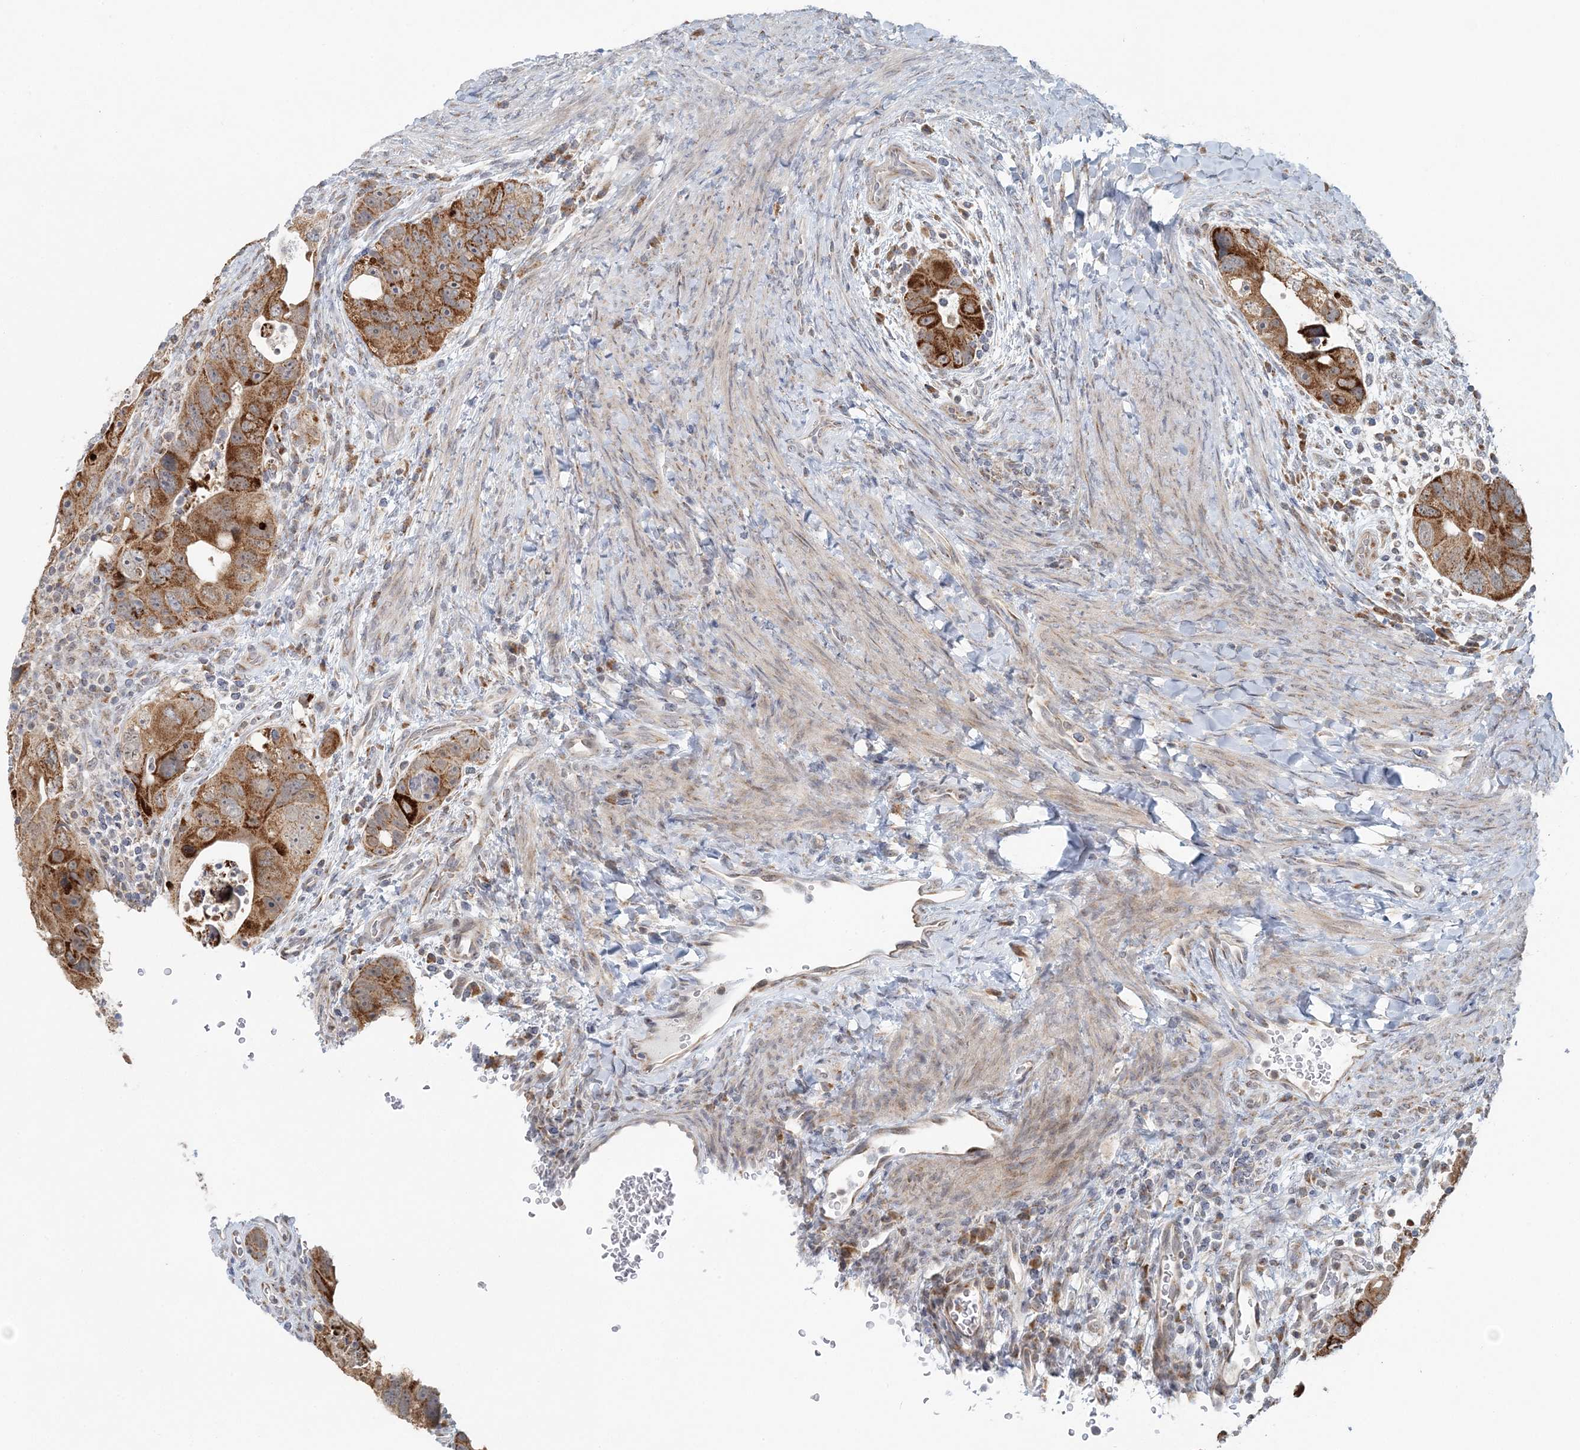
{"staining": {"intensity": "strong", "quantity": ">75%", "location": "cytoplasmic/membranous"}, "tissue": "colorectal cancer", "cell_type": "Tumor cells", "image_type": "cancer", "snomed": [{"axis": "morphology", "description": "Adenocarcinoma, NOS"}, {"axis": "topography", "description": "Rectum"}], "caption": "This micrograph displays colorectal cancer stained with immunohistochemistry to label a protein in brown. The cytoplasmic/membranous of tumor cells show strong positivity for the protein. Nuclei are counter-stained blue.", "gene": "RNF150", "patient": {"sex": "male", "age": 59}}